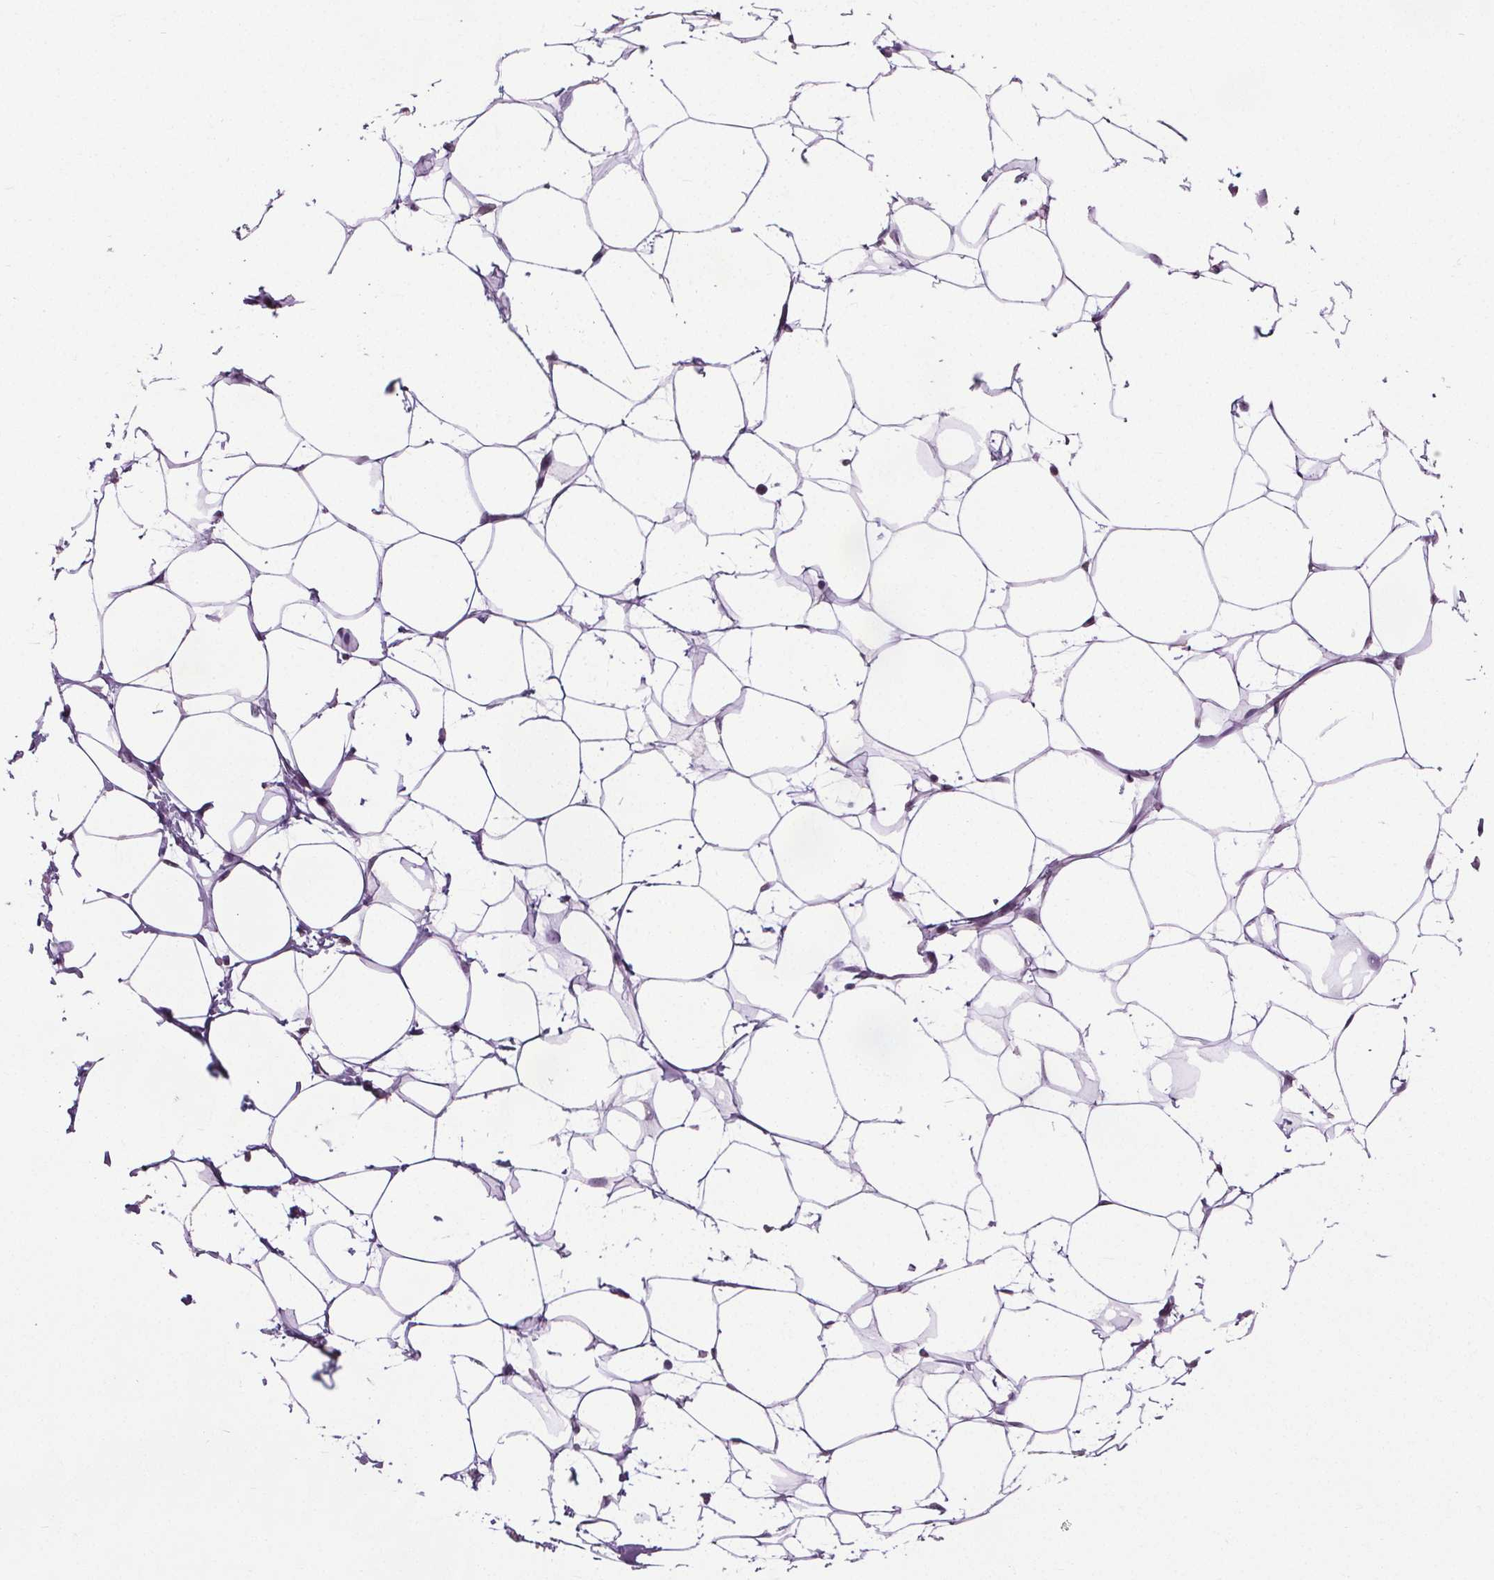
{"staining": {"intensity": "weak", "quantity": "25%-75%", "location": "nuclear"}, "tissue": "breast", "cell_type": "Adipocytes", "image_type": "normal", "snomed": [{"axis": "morphology", "description": "Normal tissue, NOS"}, {"axis": "topography", "description": "Breast"}], "caption": "A low amount of weak nuclear expression is present in approximately 25%-75% of adipocytes in unremarkable breast. (IHC, brightfield microscopy, high magnification).", "gene": "SLC2A9", "patient": {"sex": "female", "age": 27}}